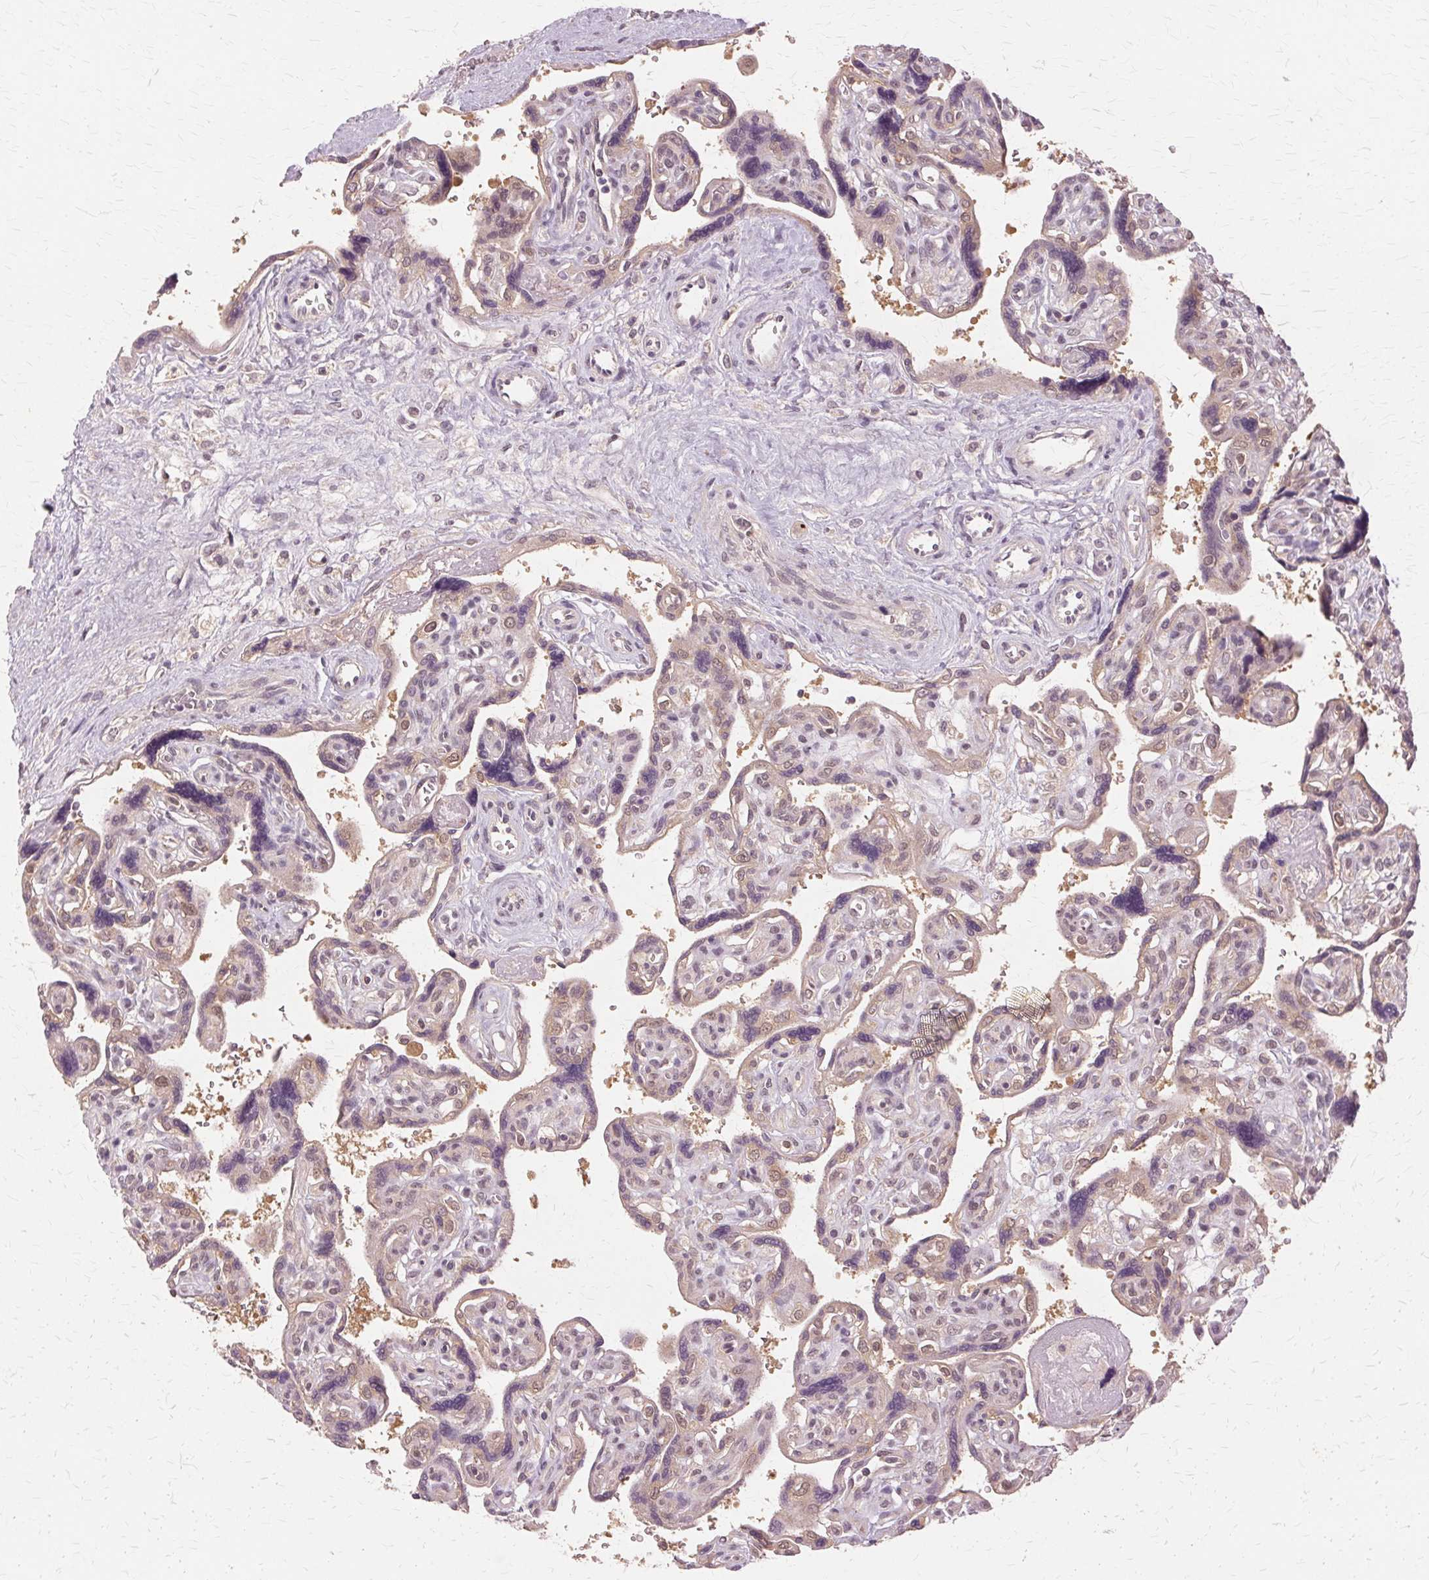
{"staining": {"intensity": "weak", "quantity": ">75%", "location": "nuclear"}, "tissue": "placenta", "cell_type": "Decidual cells", "image_type": "normal", "snomed": [{"axis": "morphology", "description": "Normal tissue, NOS"}, {"axis": "topography", "description": "Placenta"}], "caption": "Placenta stained with DAB immunohistochemistry (IHC) displays low levels of weak nuclear staining in about >75% of decidual cells. Immunohistochemistry stains the protein in brown and the nuclei are stained blue.", "gene": "PRMT5", "patient": {"sex": "female", "age": 39}}